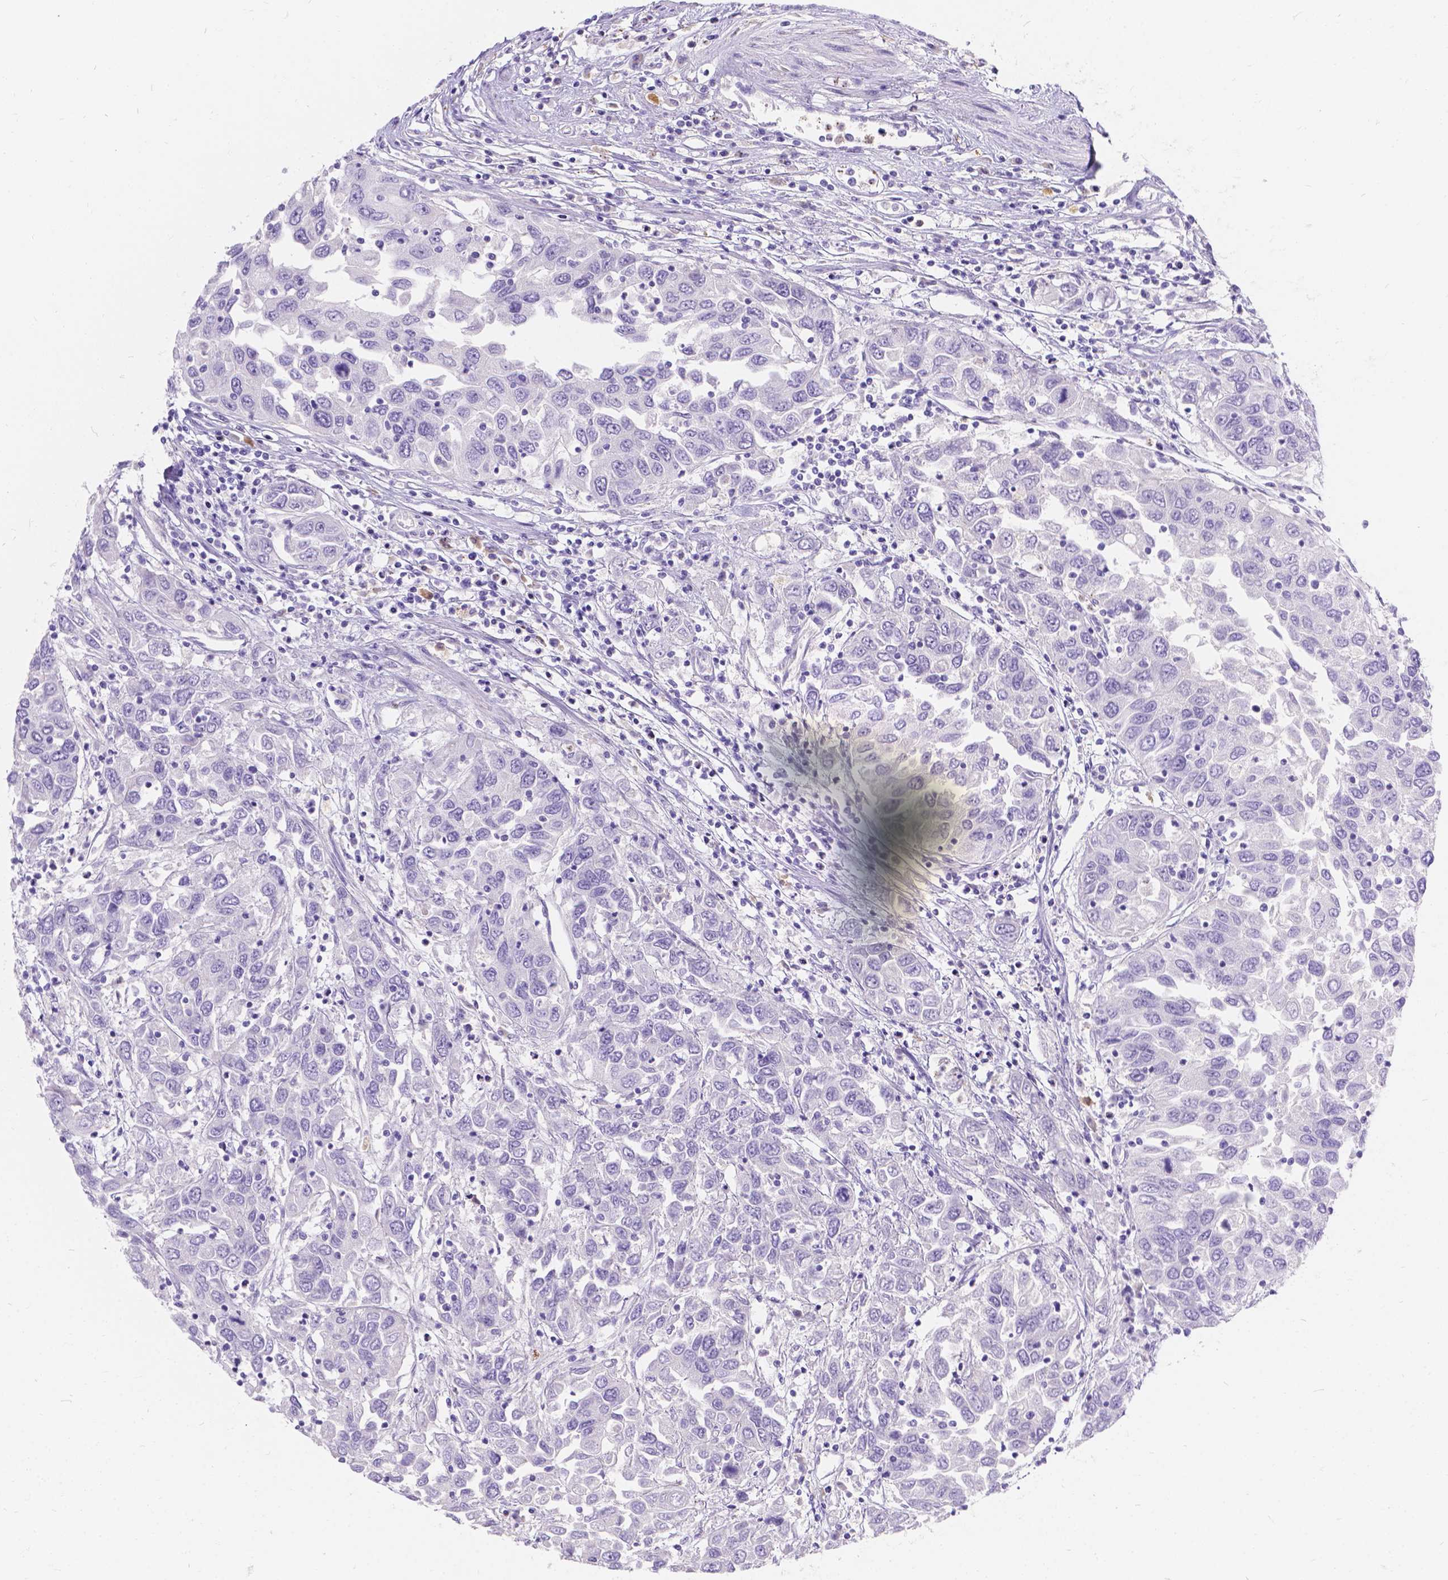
{"staining": {"intensity": "negative", "quantity": "none", "location": "none"}, "tissue": "urothelial cancer", "cell_type": "Tumor cells", "image_type": "cancer", "snomed": [{"axis": "morphology", "description": "Urothelial carcinoma, High grade"}, {"axis": "topography", "description": "Urinary bladder"}], "caption": "Protein analysis of urothelial carcinoma (high-grade) exhibits no significant positivity in tumor cells.", "gene": "GNRHR", "patient": {"sex": "male", "age": 76}}